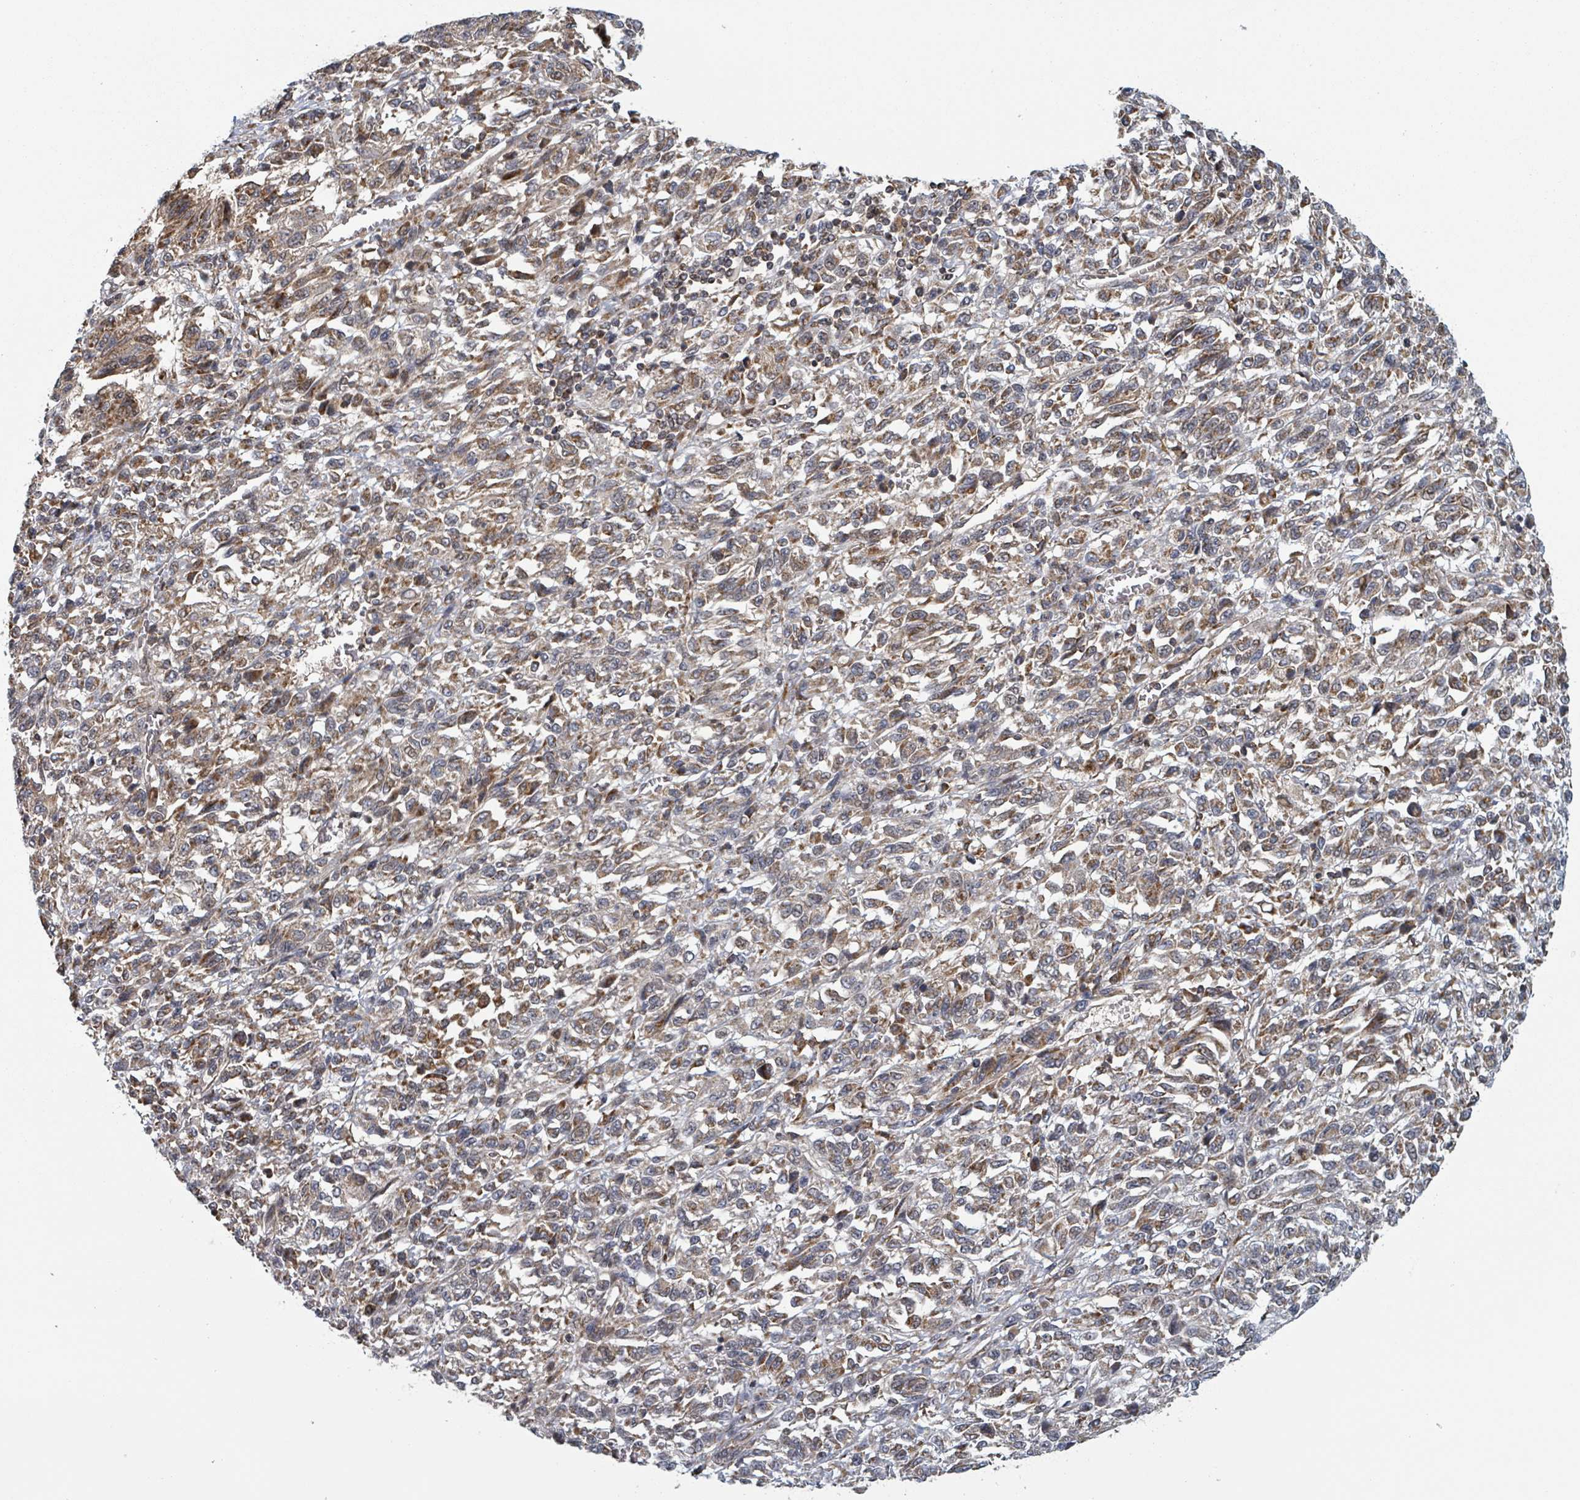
{"staining": {"intensity": "moderate", "quantity": ">75%", "location": "cytoplasmic/membranous"}, "tissue": "melanoma", "cell_type": "Tumor cells", "image_type": "cancer", "snomed": [{"axis": "morphology", "description": "Malignant melanoma, Metastatic site"}, {"axis": "topography", "description": "Lung"}], "caption": "Protein staining reveals moderate cytoplasmic/membranous expression in approximately >75% of tumor cells in melanoma.", "gene": "HIVEP1", "patient": {"sex": "male", "age": 64}}